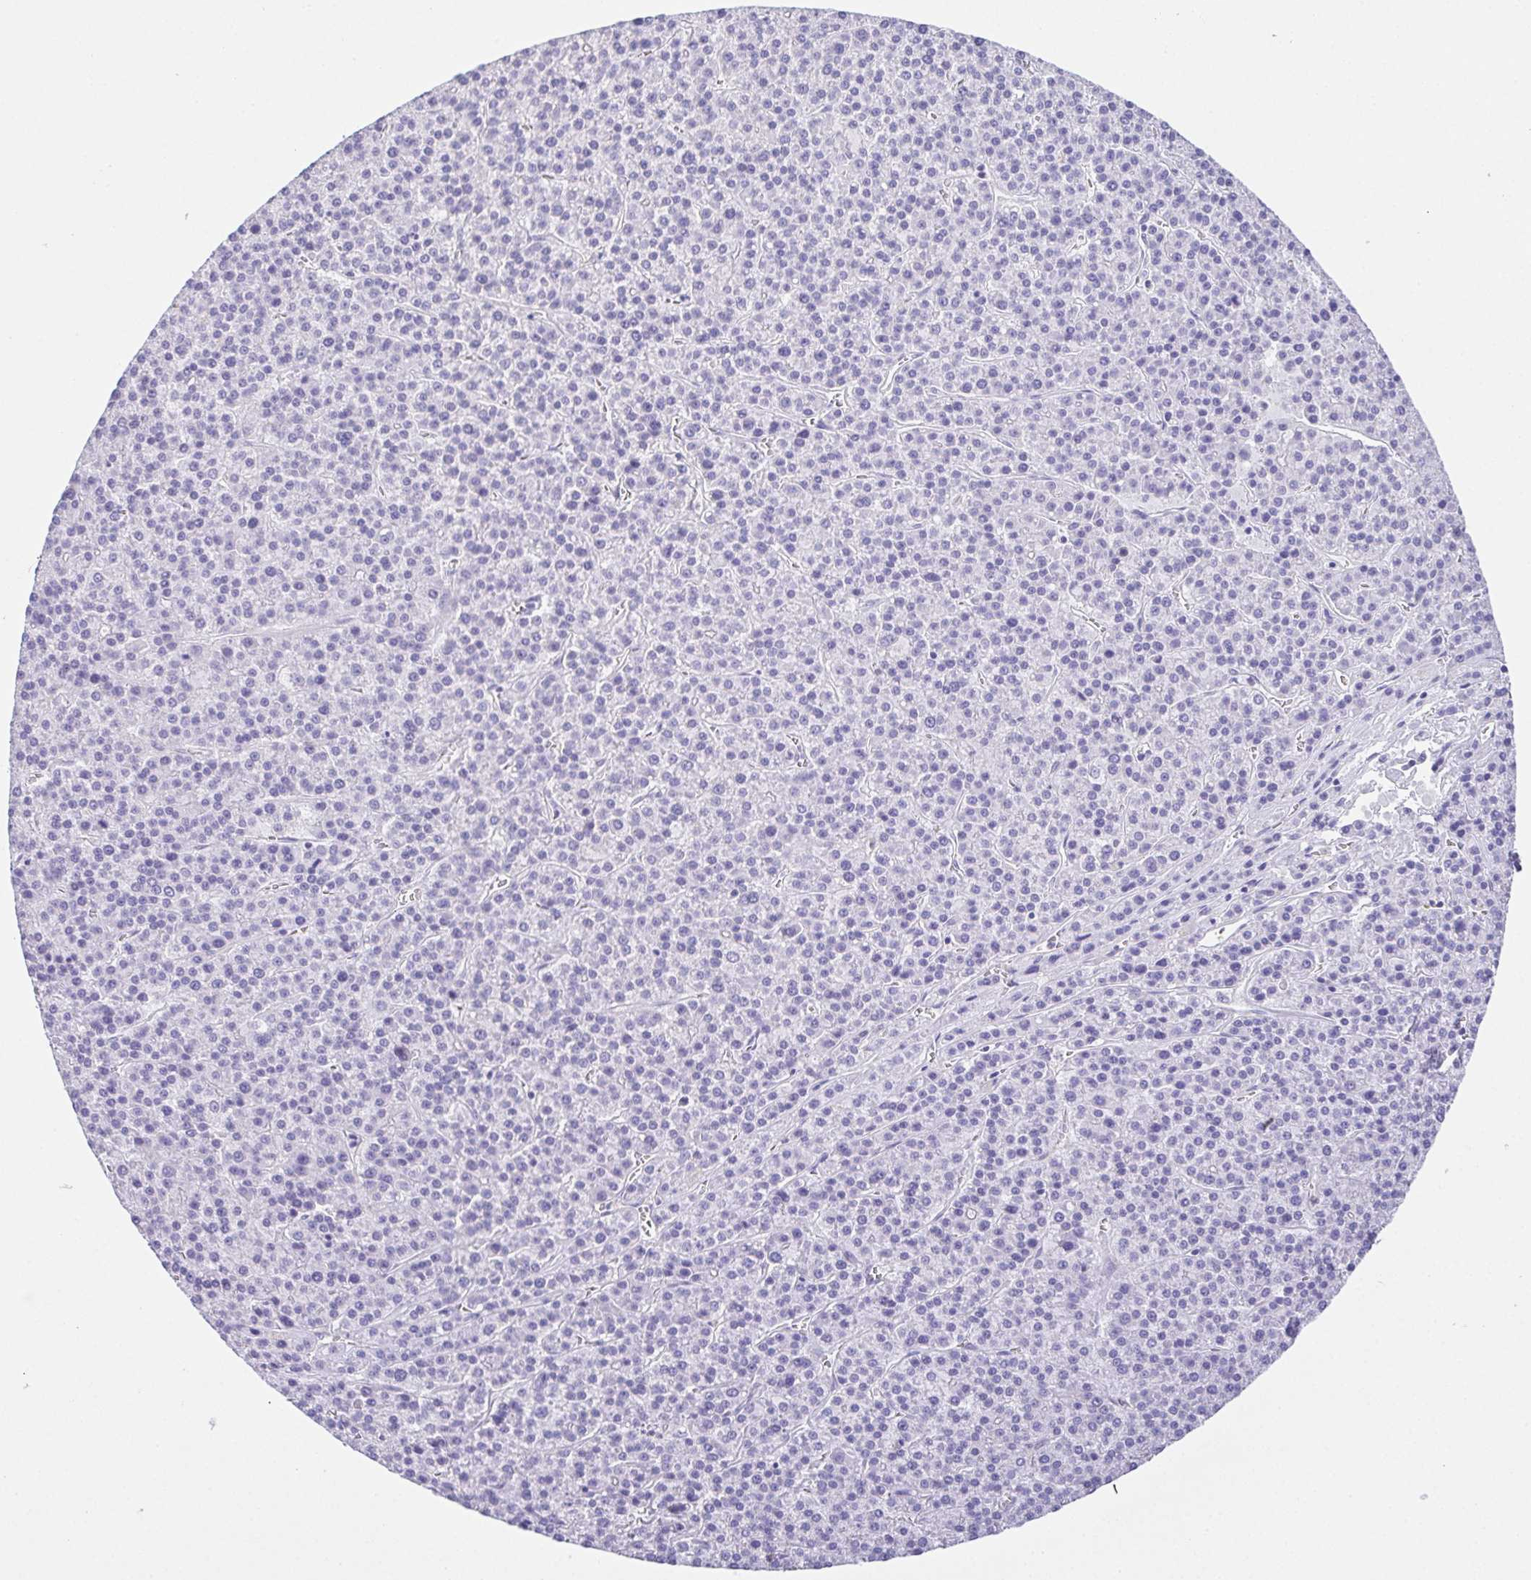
{"staining": {"intensity": "negative", "quantity": "none", "location": "none"}, "tissue": "liver cancer", "cell_type": "Tumor cells", "image_type": "cancer", "snomed": [{"axis": "morphology", "description": "Carcinoma, Hepatocellular, NOS"}, {"axis": "topography", "description": "Liver"}], "caption": "Tumor cells are negative for protein expression in human liver cancer (hepatocellular carcinoma).", "gene": "MYL6", "patient": {"sex": "female", "age": 58}}